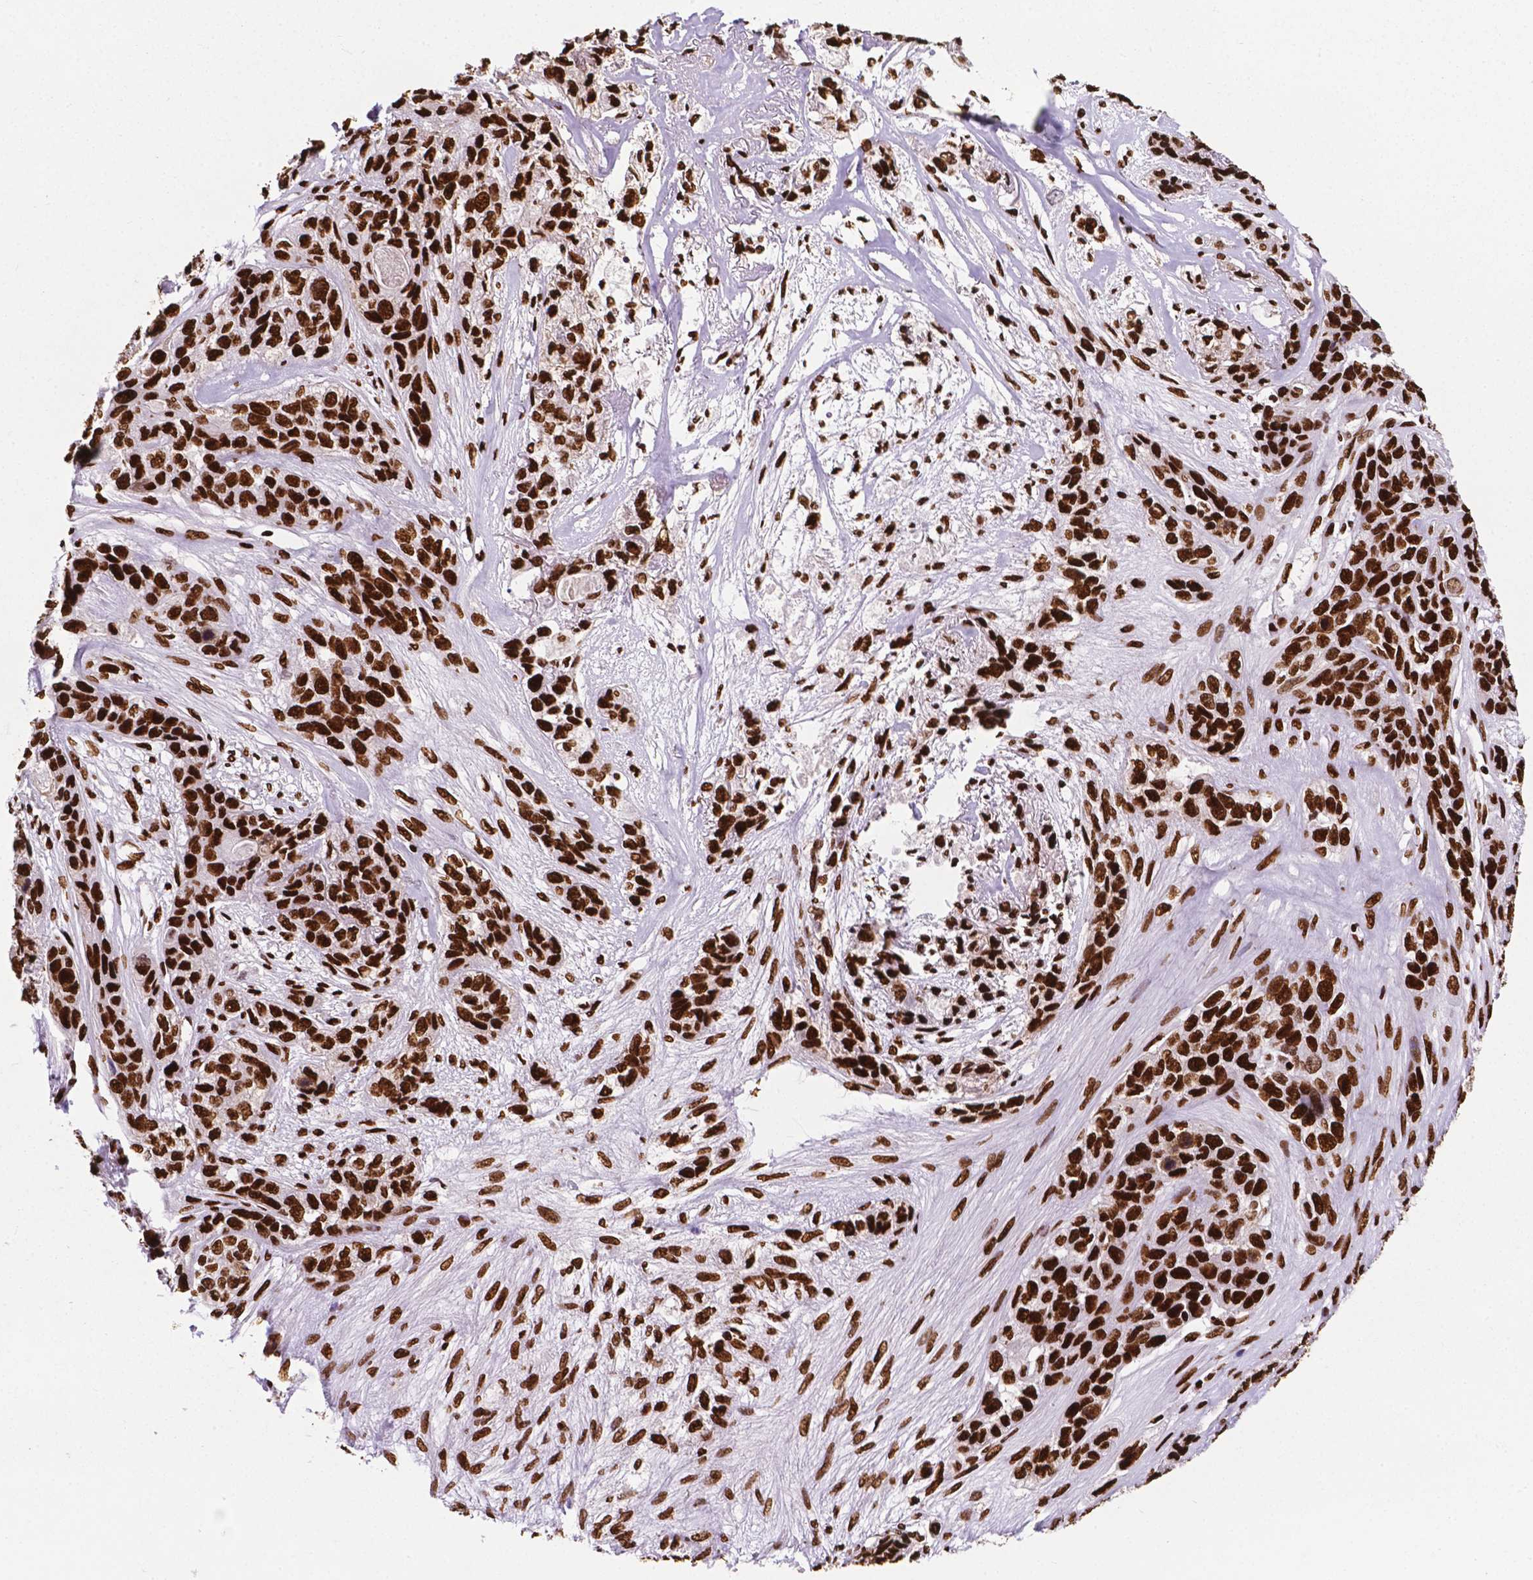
{"staining": {"intensity": "strong", "quantity": ">75%", "location": "nuclear"}, "tissue": "lung cancer", "cell_type": "Tumor cells", "image_type": "cancer", "snomed": [{"axis": "morphology", "description": "Squamous cell carcinoma, NOS"}, {"axis": "topography", "description": "Lung"}], "caption": "There is high levels of strong nuclear positivity in tumor cells of lung cancer, as demonstrated by immunohistochemical staining (brown color).", "gene": "SMIM5", "patient": {"sex": "female", "age": 70}}